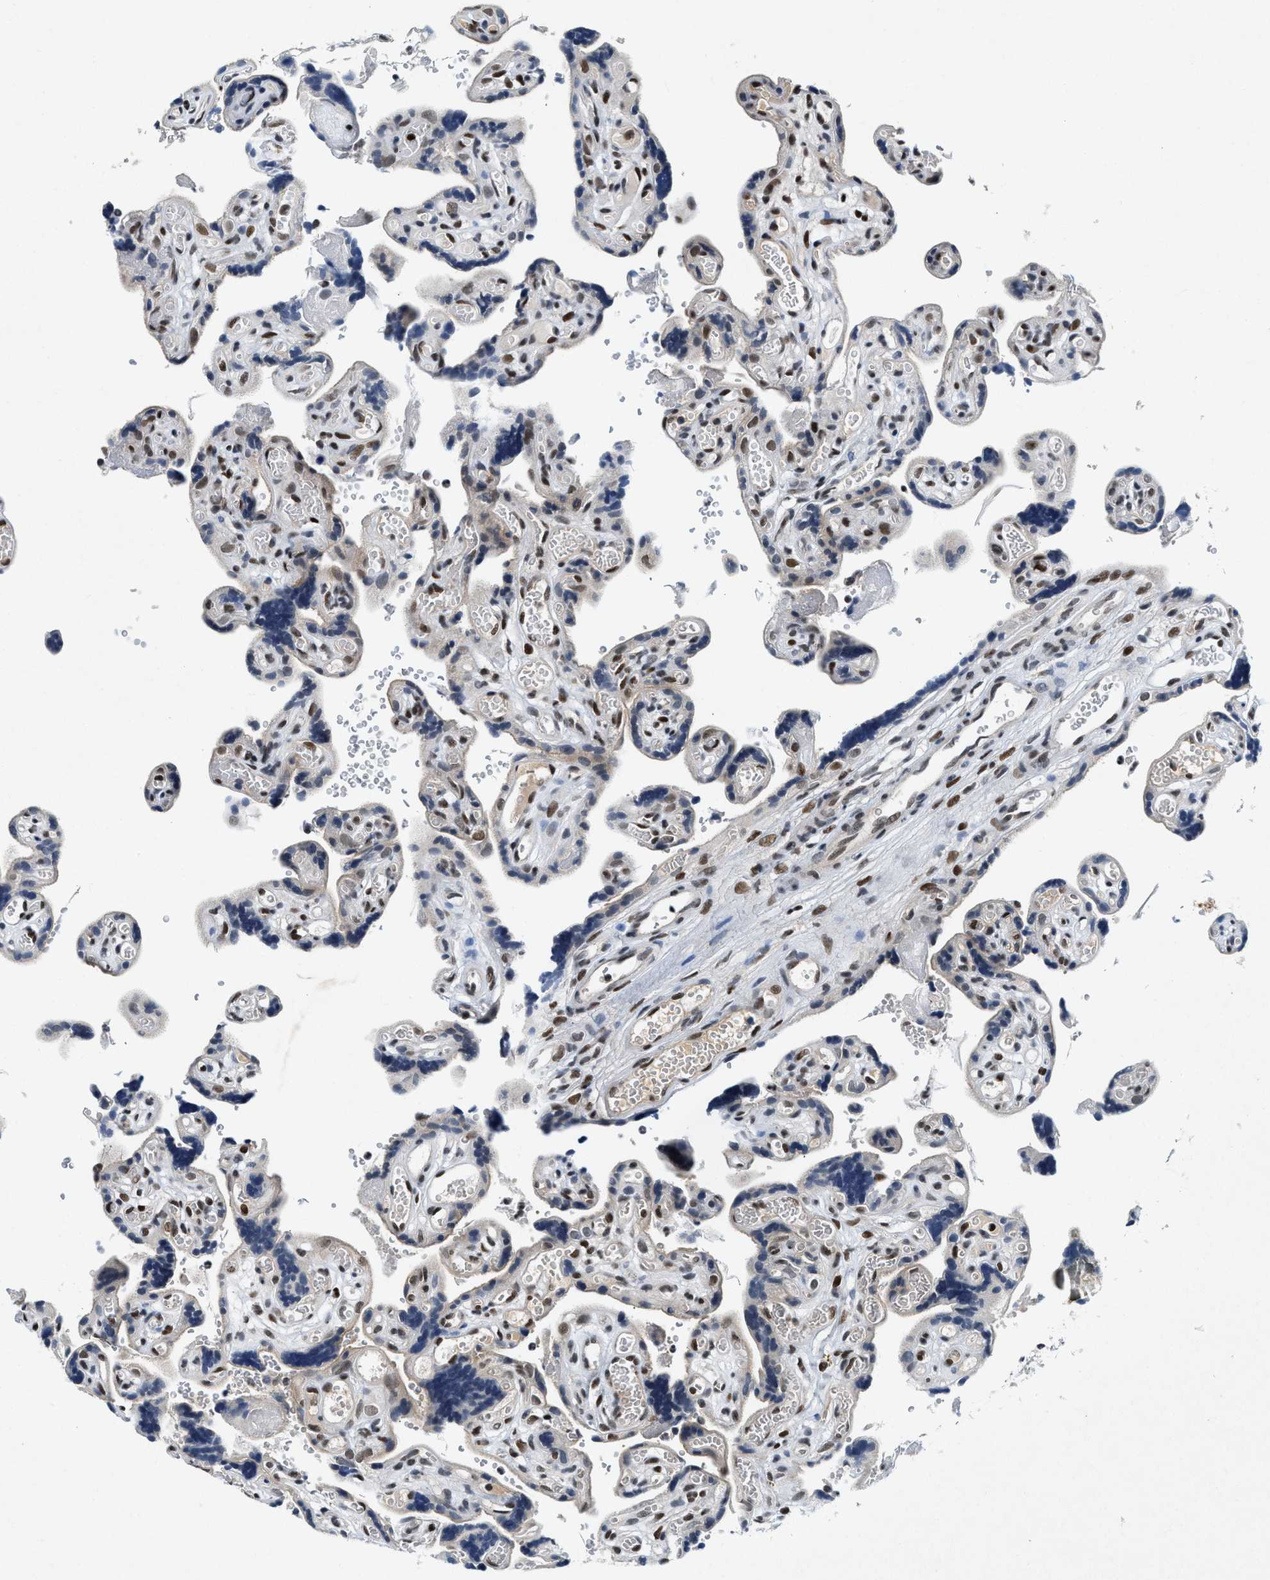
{"staining": {"intensity": "strong", "quantity": ">75%", "location": "nuclear"}, "tissue": "placenta", "cell_type": "Decidual cells", "image_type": "normal", "snomed": [{"axis": "morphology", "description": "Normal tissue, NOS"}, {"axis": "topography", "description": "Placenta"}], "caption": "A high amount of strong nuclear expression is present in about >75% of decidual cells in unremarkable placenta.", "gene": "NCOA1", "patient": {"sex": "female", "age": 30}}